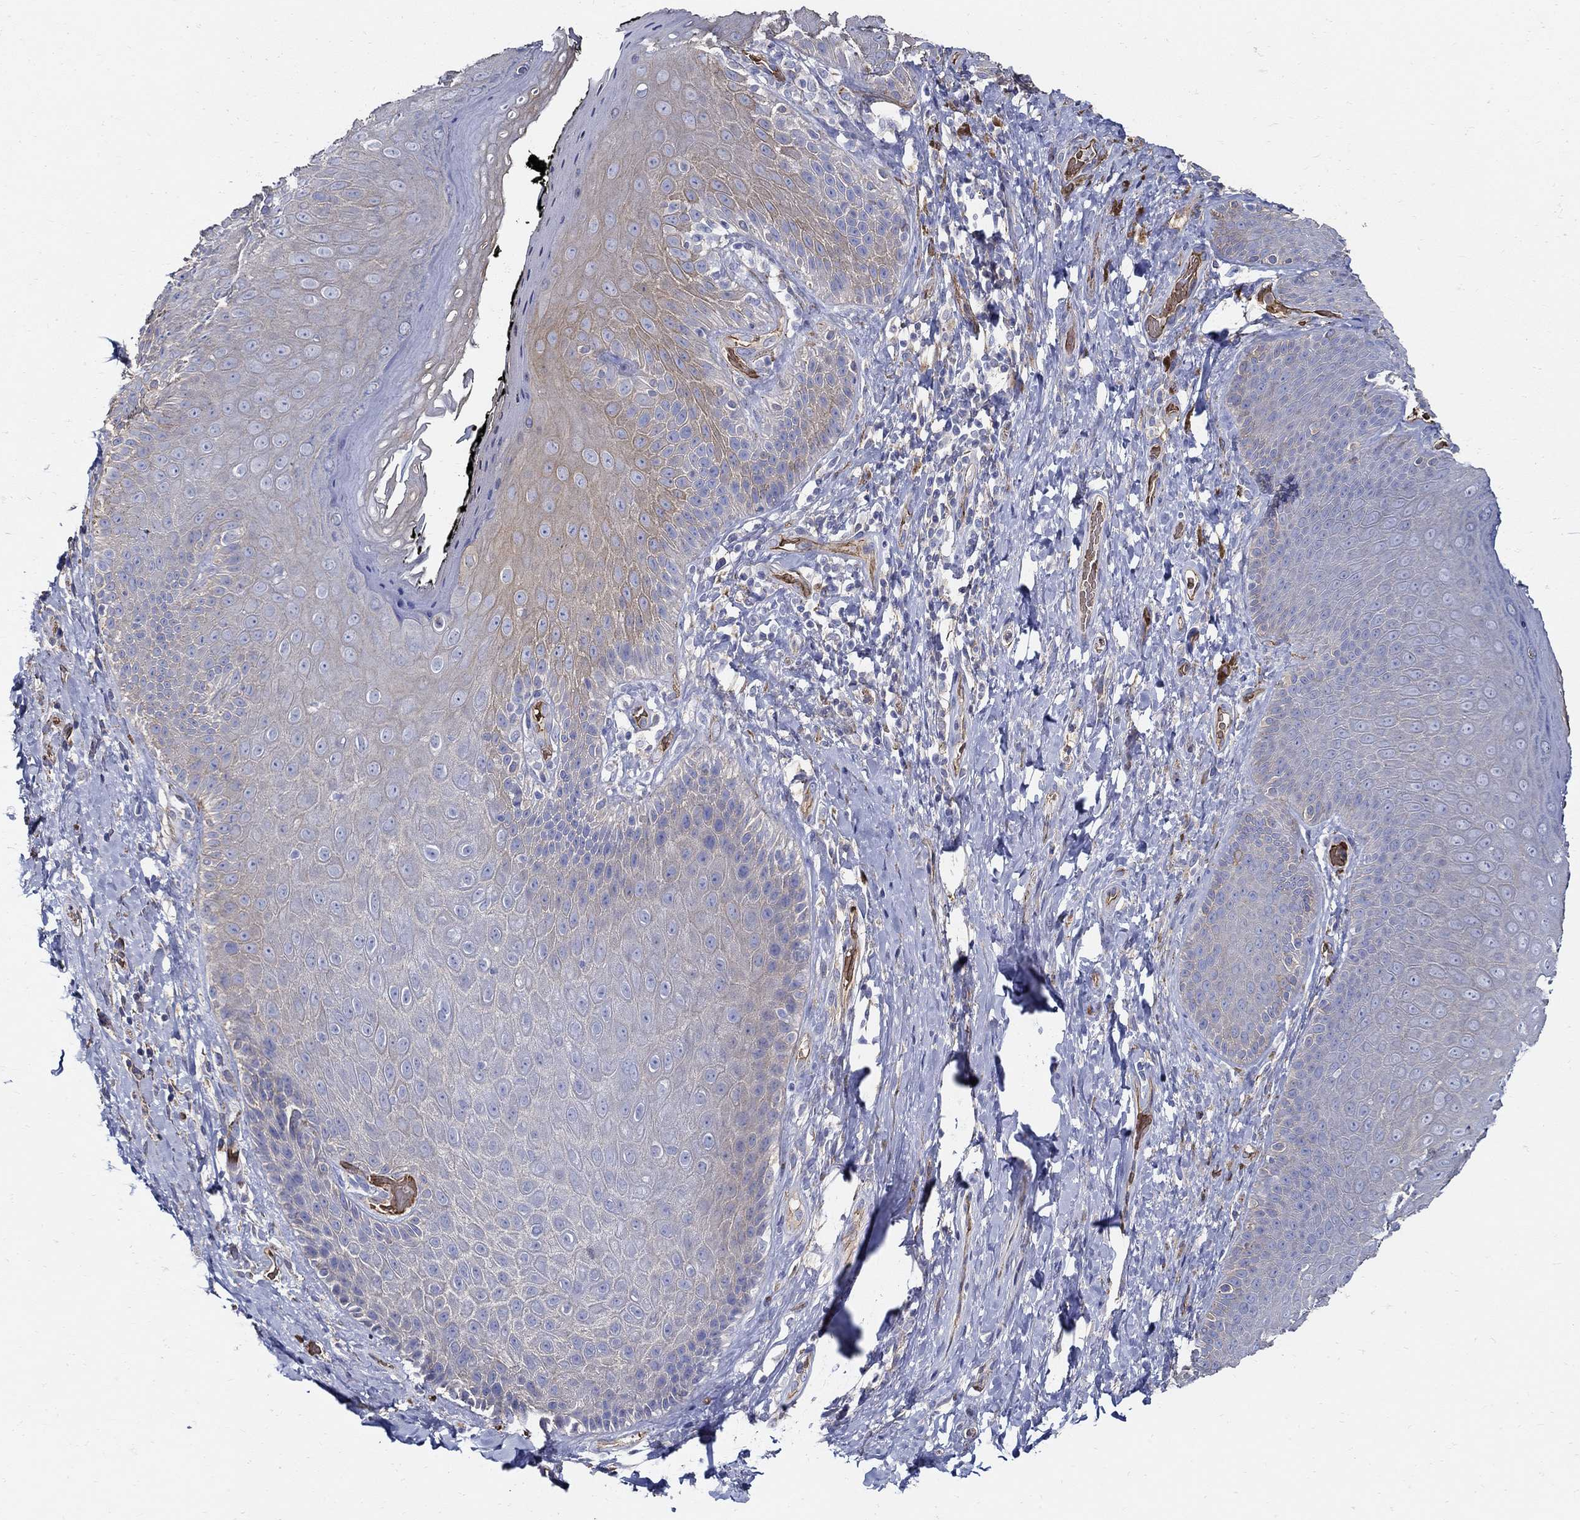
{"staining": {"intensity": "negative", "quantity": "none", "location": "none"}, "tissue": "skin", "cell_type": "Epidermal cells", "image_type": "normal", "snomed": [{"axis": "morphology", "description": "Normal tissue, NOS"}, {"axis": "topography", "description": "Skeletal muscle"}, {"axis": "topography", "description": "Anal"}, {"axis": "topography", "description": "Peripheral nerve tissue"}], "caption": "The photomicrograph exhibits no significant staining in epidermal cells of skin.", "gene": "APBB3", "patient": {"sex": "male", "age": 53}}